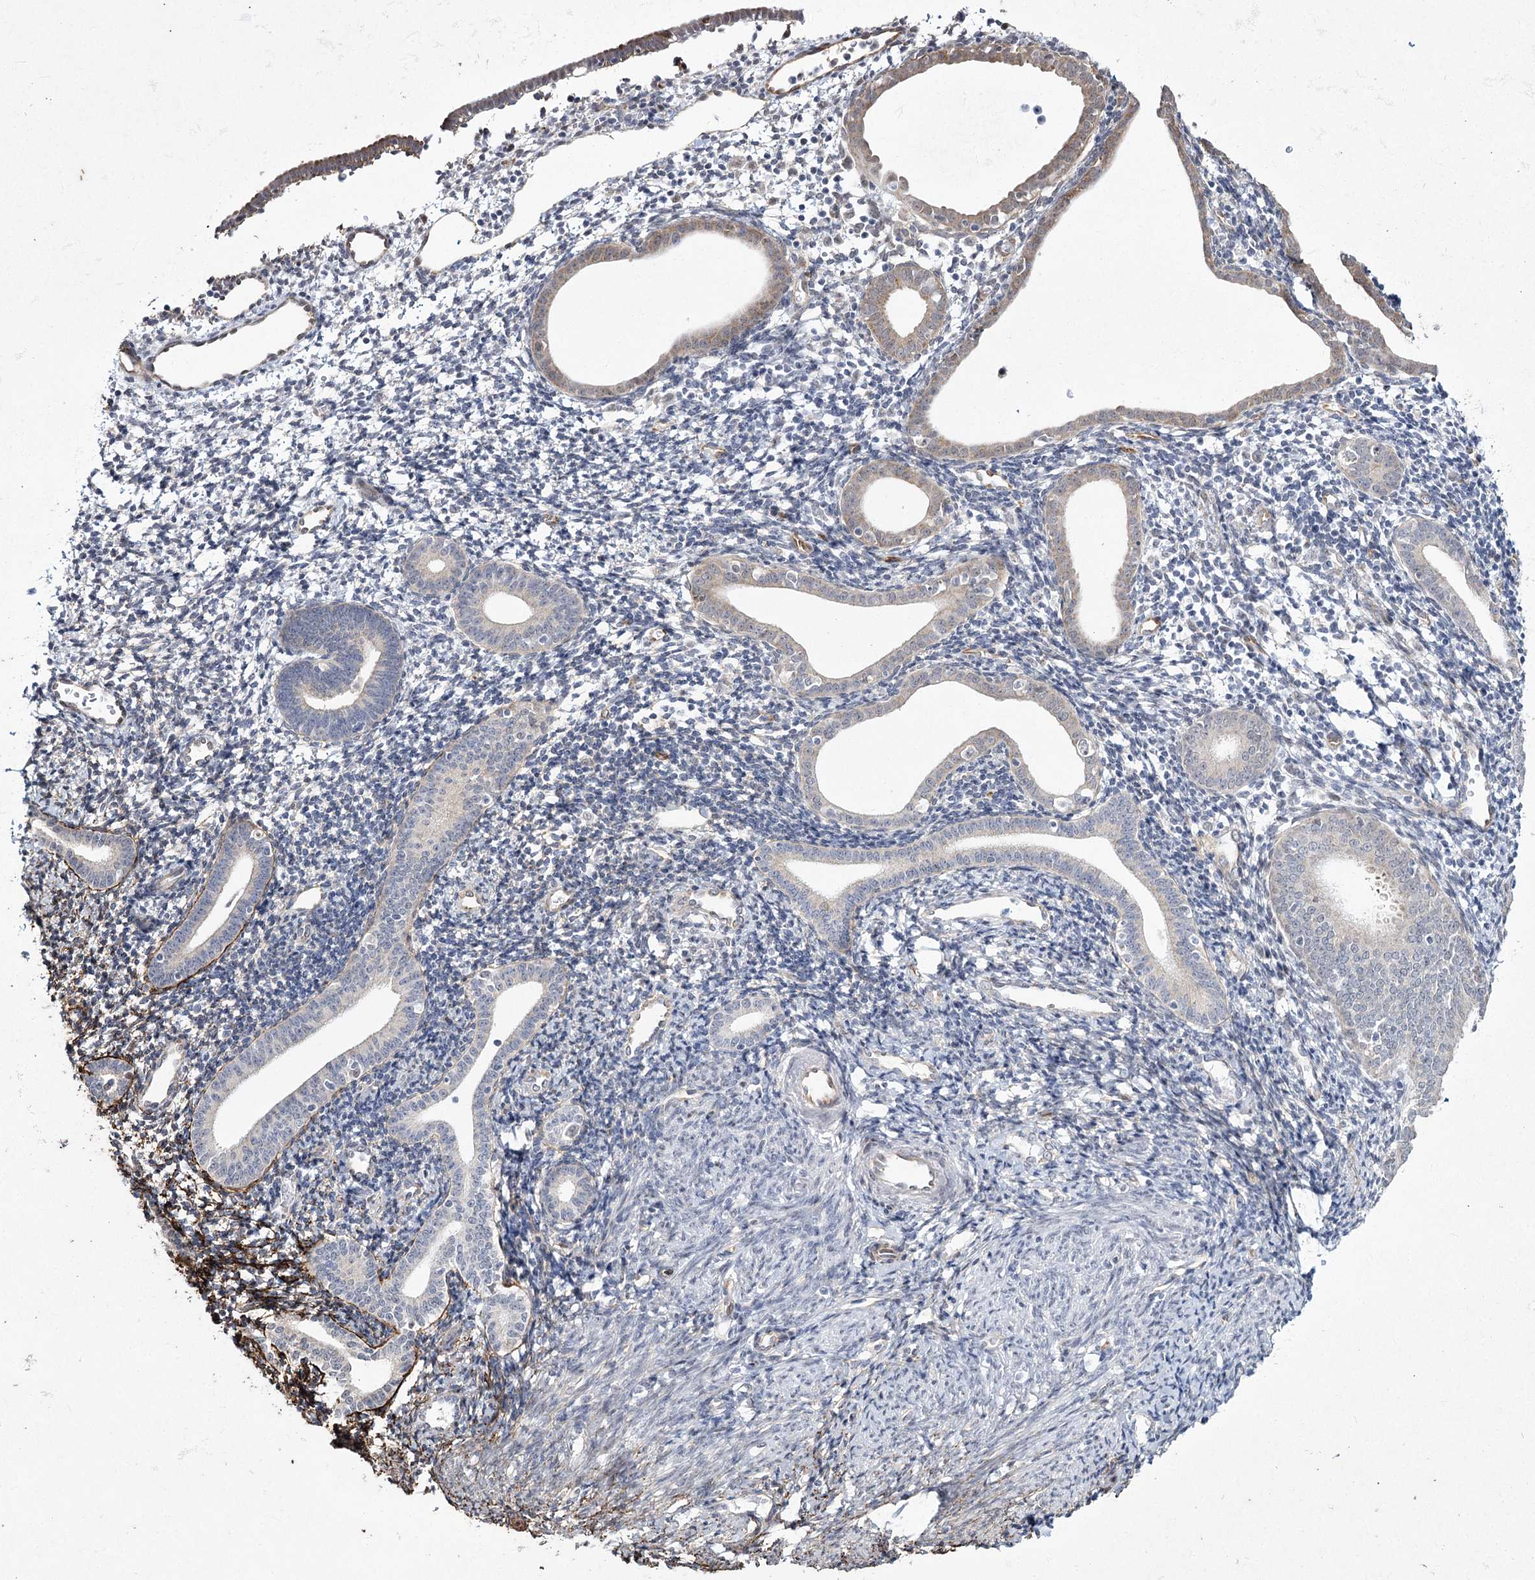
{"staining": {"intensity": "negative", "quantity": "none", "location": "none"}, "tissue": "endometrium", "cell_type": "Cells in endometrial stroma", "image_type": "normal", "snomed": [{"axis": "morphology", "description": "Normal tissue, NOS"}, {"axis": "topography", "description": "Endometrium"}], "caption": "Immunohistochemical staining of unremarkable human endometrium reveals no significant staining in cells in endometrial stroma. (DAB (3,3'-diaminobenzidine) IHC visualized using brightfield microscopy, high magnification).", "gene": "YBX3", "patient": {"sex": "female", "age": 56}}